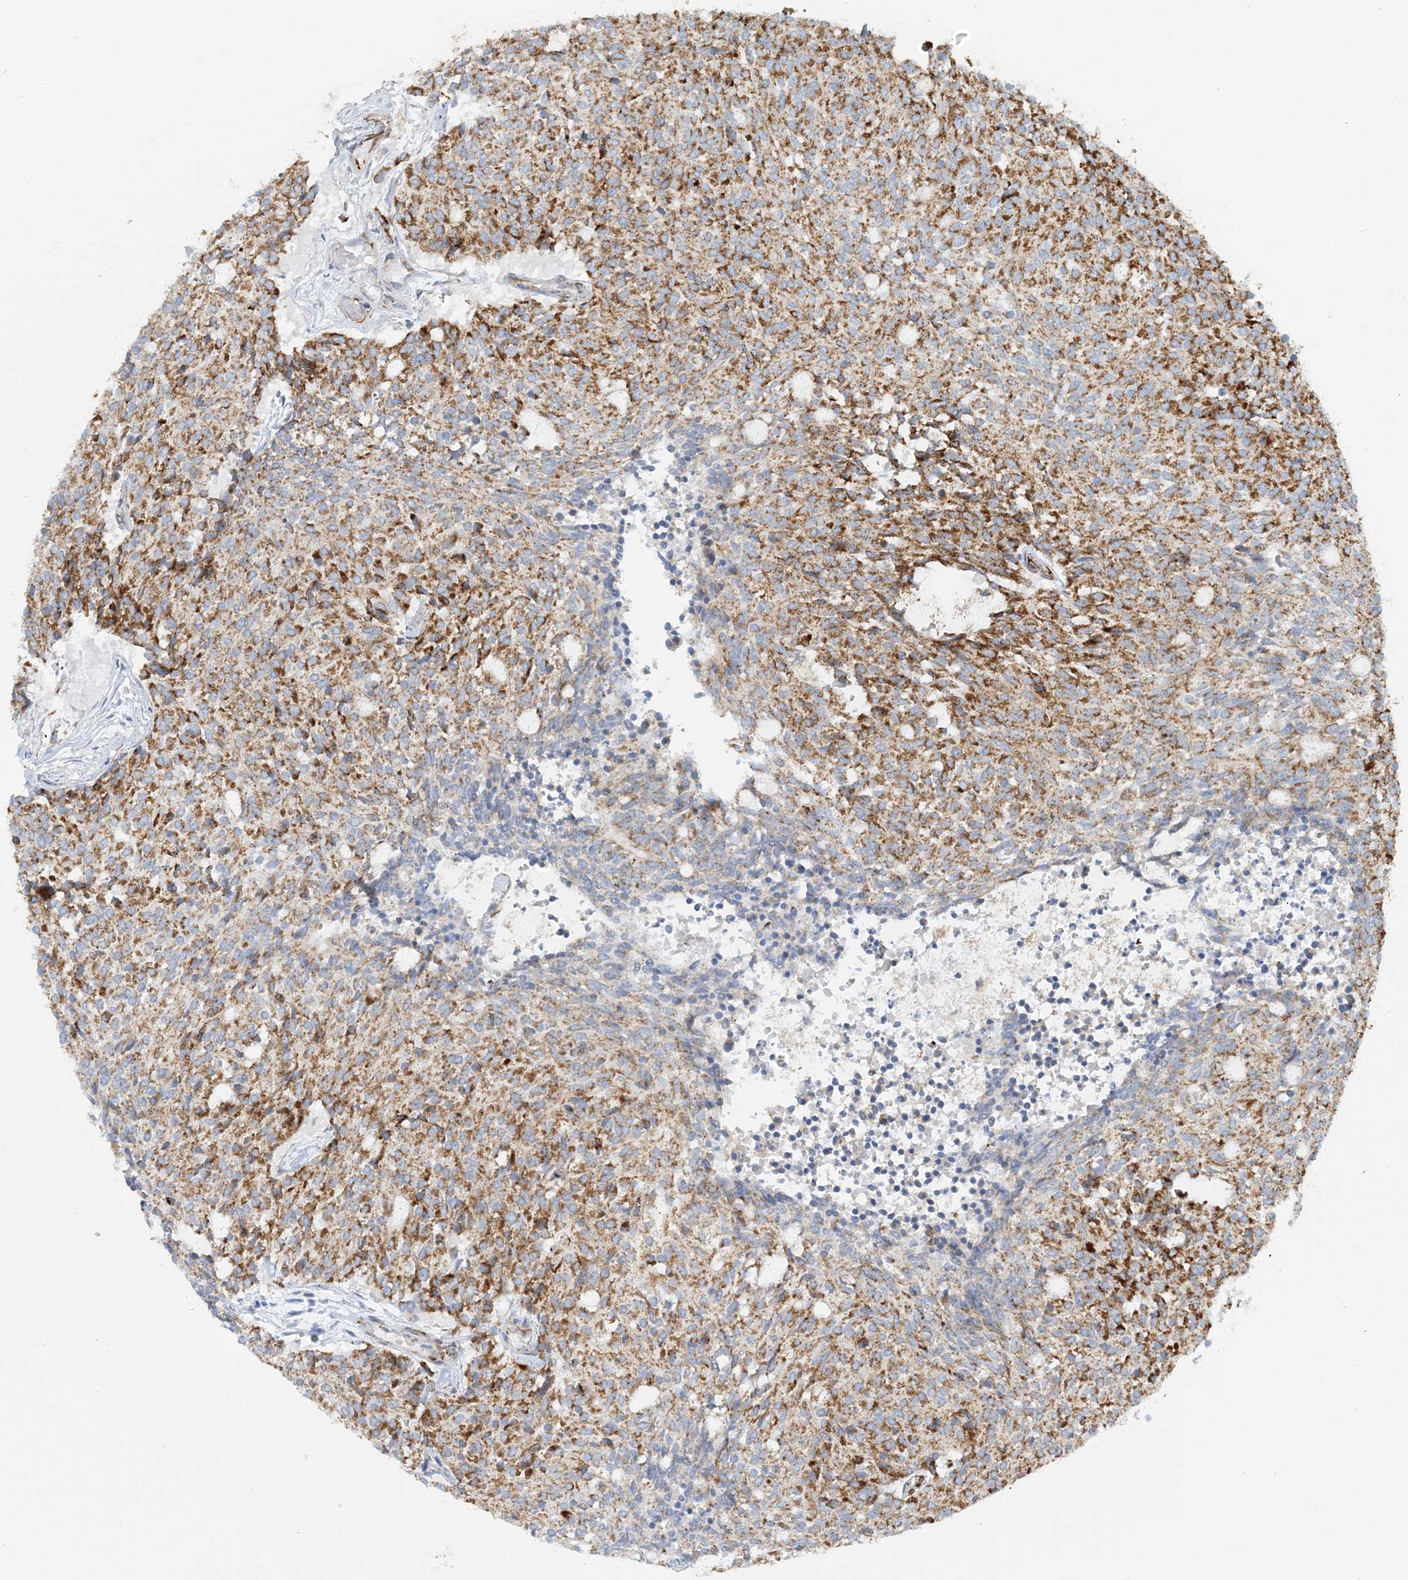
{"staining": {"intensity": "moderate", "quantity": ">75%", "location": "cytoplasmic/membranous"}, "tissue": "carcinoid", "cell_type": "Tumor cells", "image_type": "cancer", "snomed": [{"axis": "morphology", "description": "Carcinoid, malignant, NOS"}, {"axis": "topography", "description": "Pancreas"}], "caption": "Carcinoid stained with a brown dye exhibits moderate cytoplasmic/membranous positive expression in about >75% of tumor cells.", "gene": "COA3", "patient": {"sex": "female", "age": 54}}